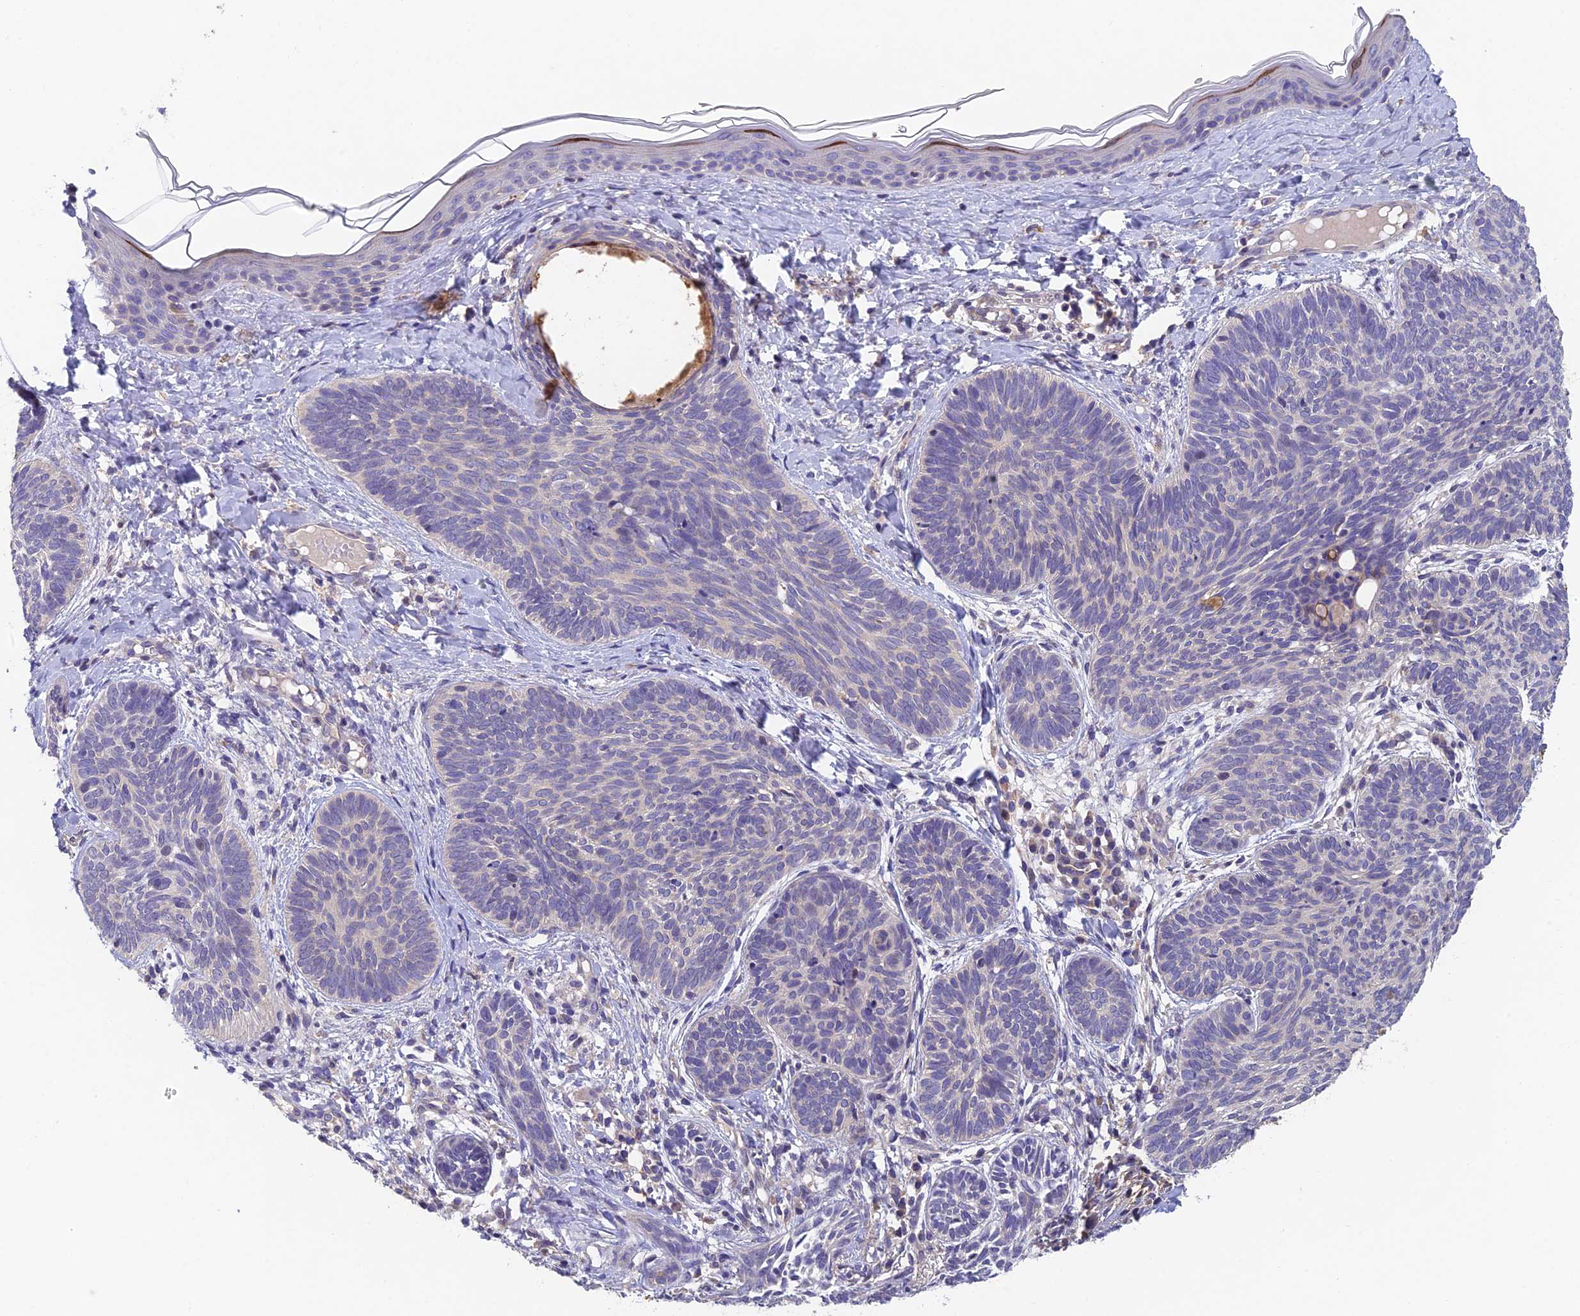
{"staining": {"intensity": "negative", "quantity": "none", "location": "none"}, "tissue": "skin cancer", "cell_type": "Tumor cells", "image_type": "cancer", "snomed": [{"axis": "morphology", "description": "Basal cell carcinoma"}, {"axis": "topography", "description": "Skin"}], "caption": "Human basal cell carcinoma (skin) stained for a protein using IHC shows no positivity in tumor cells.", "gene": "ADAMTS13", "patient": {"sex": "female", "age": 81}}